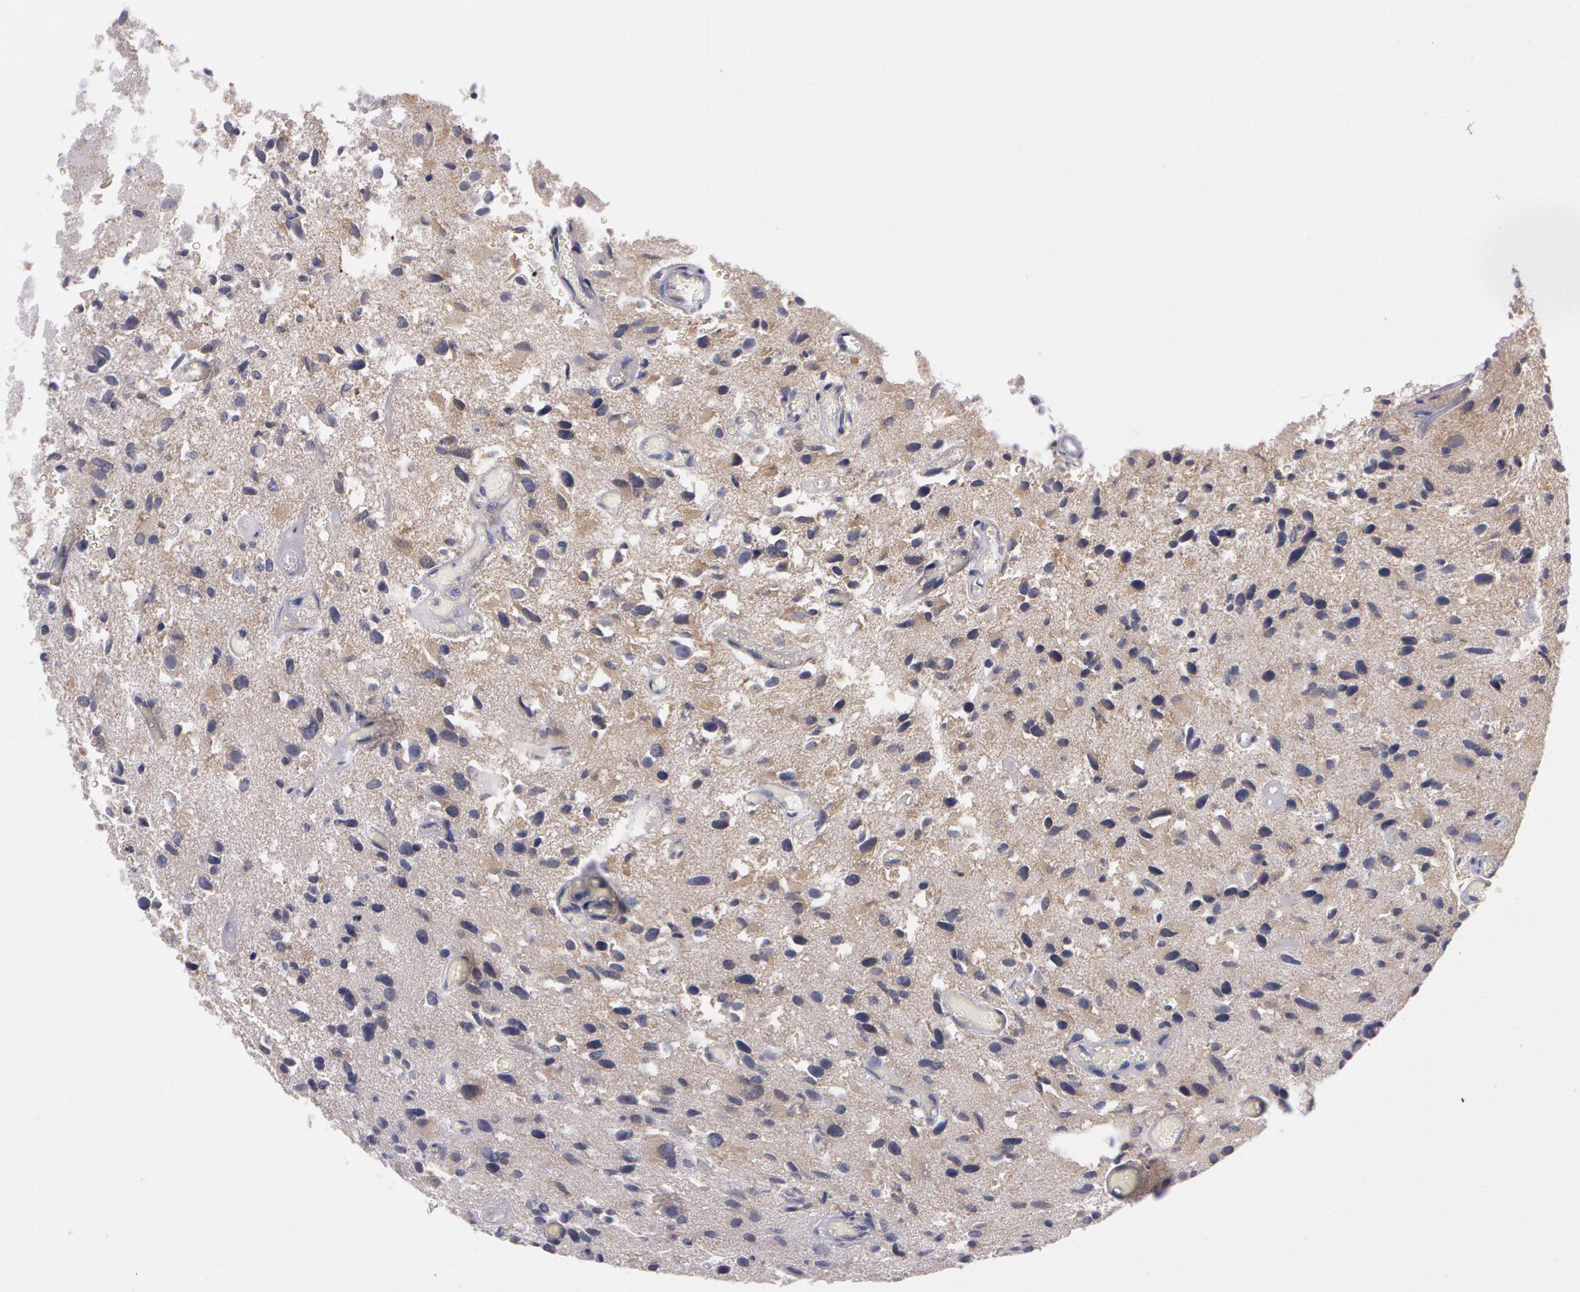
{"staining": {"intensity": "weak", "quantity": "25%-75%", "location": "cytoplasmic/membranous"}, "tissue": "glioma", "cell_type": "Tumor cells", "image_type": "cancer", "snomed": [{"axis": "morphology", "description": "Glioma, malignant, High grade"}, {"axis": "topography", "description": "Brain"}], "caption": "Brown immunohistochemical staining in glioma shows weak cytoplasmic/membranous expression in about 25%-75% of tumor cells.", "gene": "NEK9", "patient": {"sex": "male", "age": 69}}